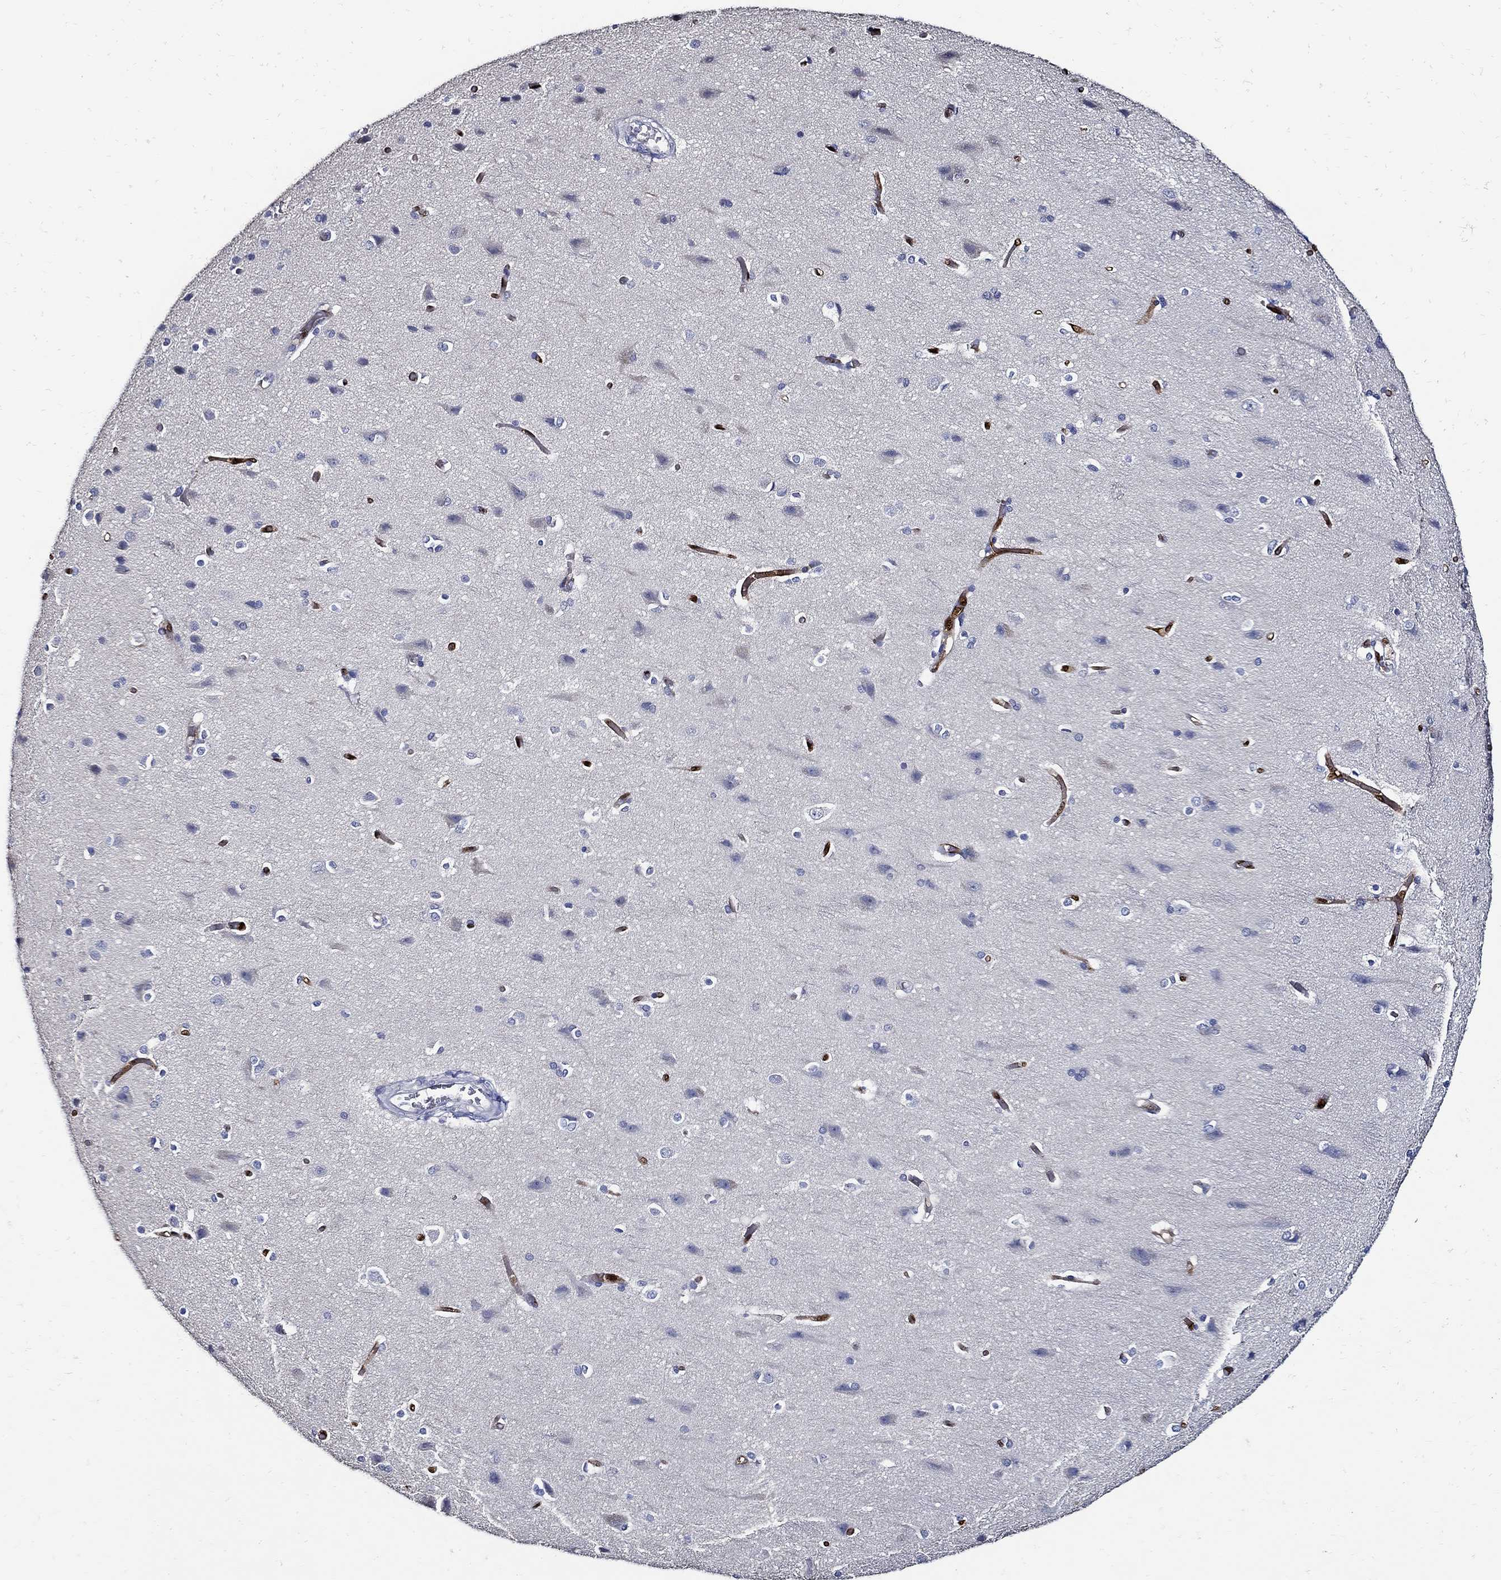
{"staining": {"intensity": "strong", "quantity": "25%-75%", "location": "cytoplasmic/membranous"}, "tissue": "cerebral cortex", "cell_type": "Endothelial cells", "image_type": "normal", "snomed": [{"axis": "morphology", "description": "Normal tissue, NOS"}, {"axis": "topography", "description": "Cerebral cortex"}], "caption": "DAB (3,3'-diaminobenzidine) immunohistochemical staining of normal human cerebral cortex reveals strong cytoplasmic/membranous protein positivity in about 25%-75% of endothelial cells. Using DAB (brown) and hematoxylin (blue) stains, captured at high magnification using brightfield microscopy.", "gene": "PRX", "patient": {"sex": "male", "age": 37}}